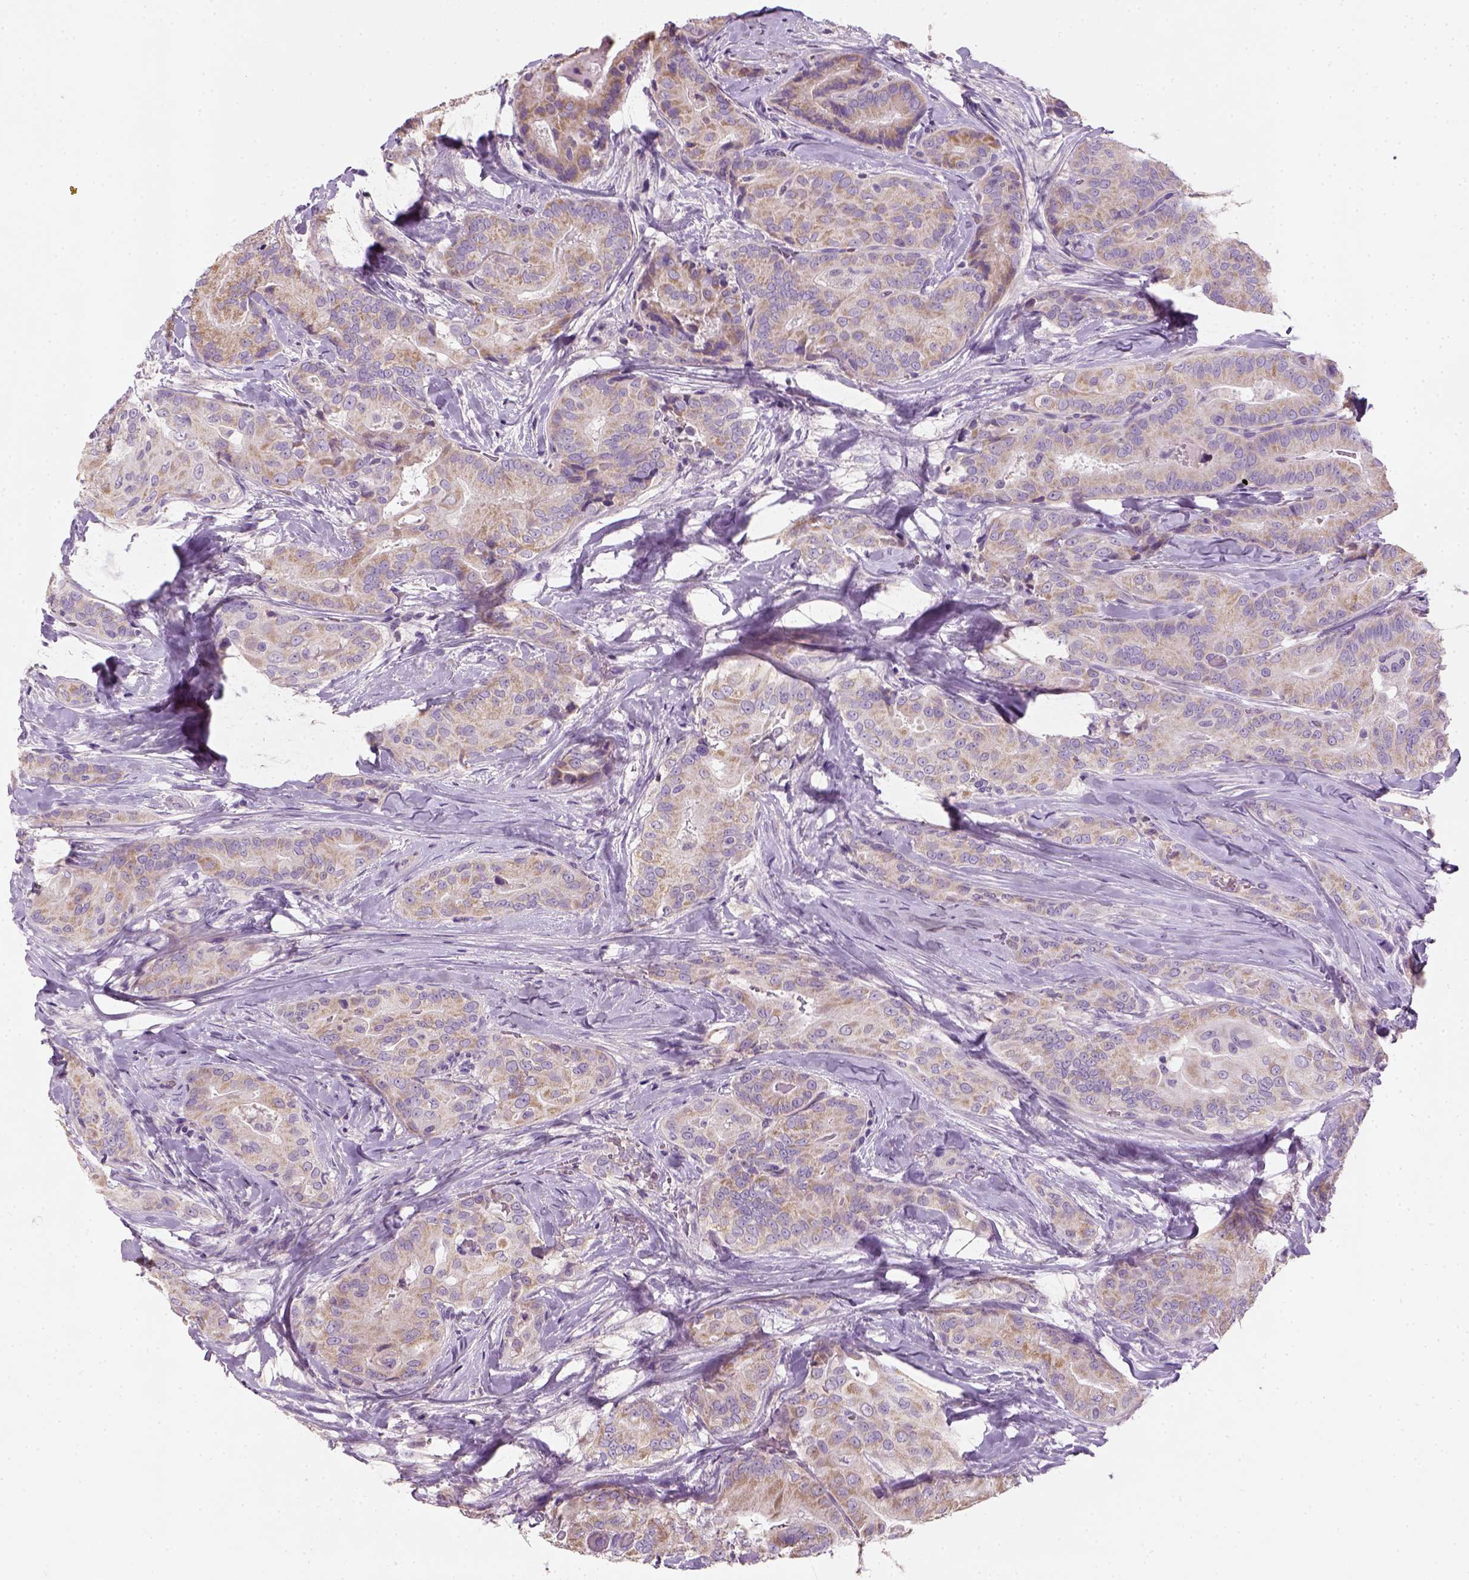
{"staining": {"intensity": "moderate", "quantity": ">75%", "location": "cytoplasmic/membranous"}, "tissue": "thyroid cancer", "cell_type": "Tumor cells", "image_type": "cancer", "snomed": [{"axis": "morphology", "description": "Papillary adenocarcinoma, NOS"}, {"axis": "topography", "description": "Thyroid gland"}], "caption": "There is medium levels of moderate cytoplasmic/membranous expression in tumor cells of thyroid cancer (papillary adenocarcinoma), as demonstrated by immunohistochemical staining (brown color).", "gene": "NUDT6", "patient": {"sex": "male", "age": 61}}